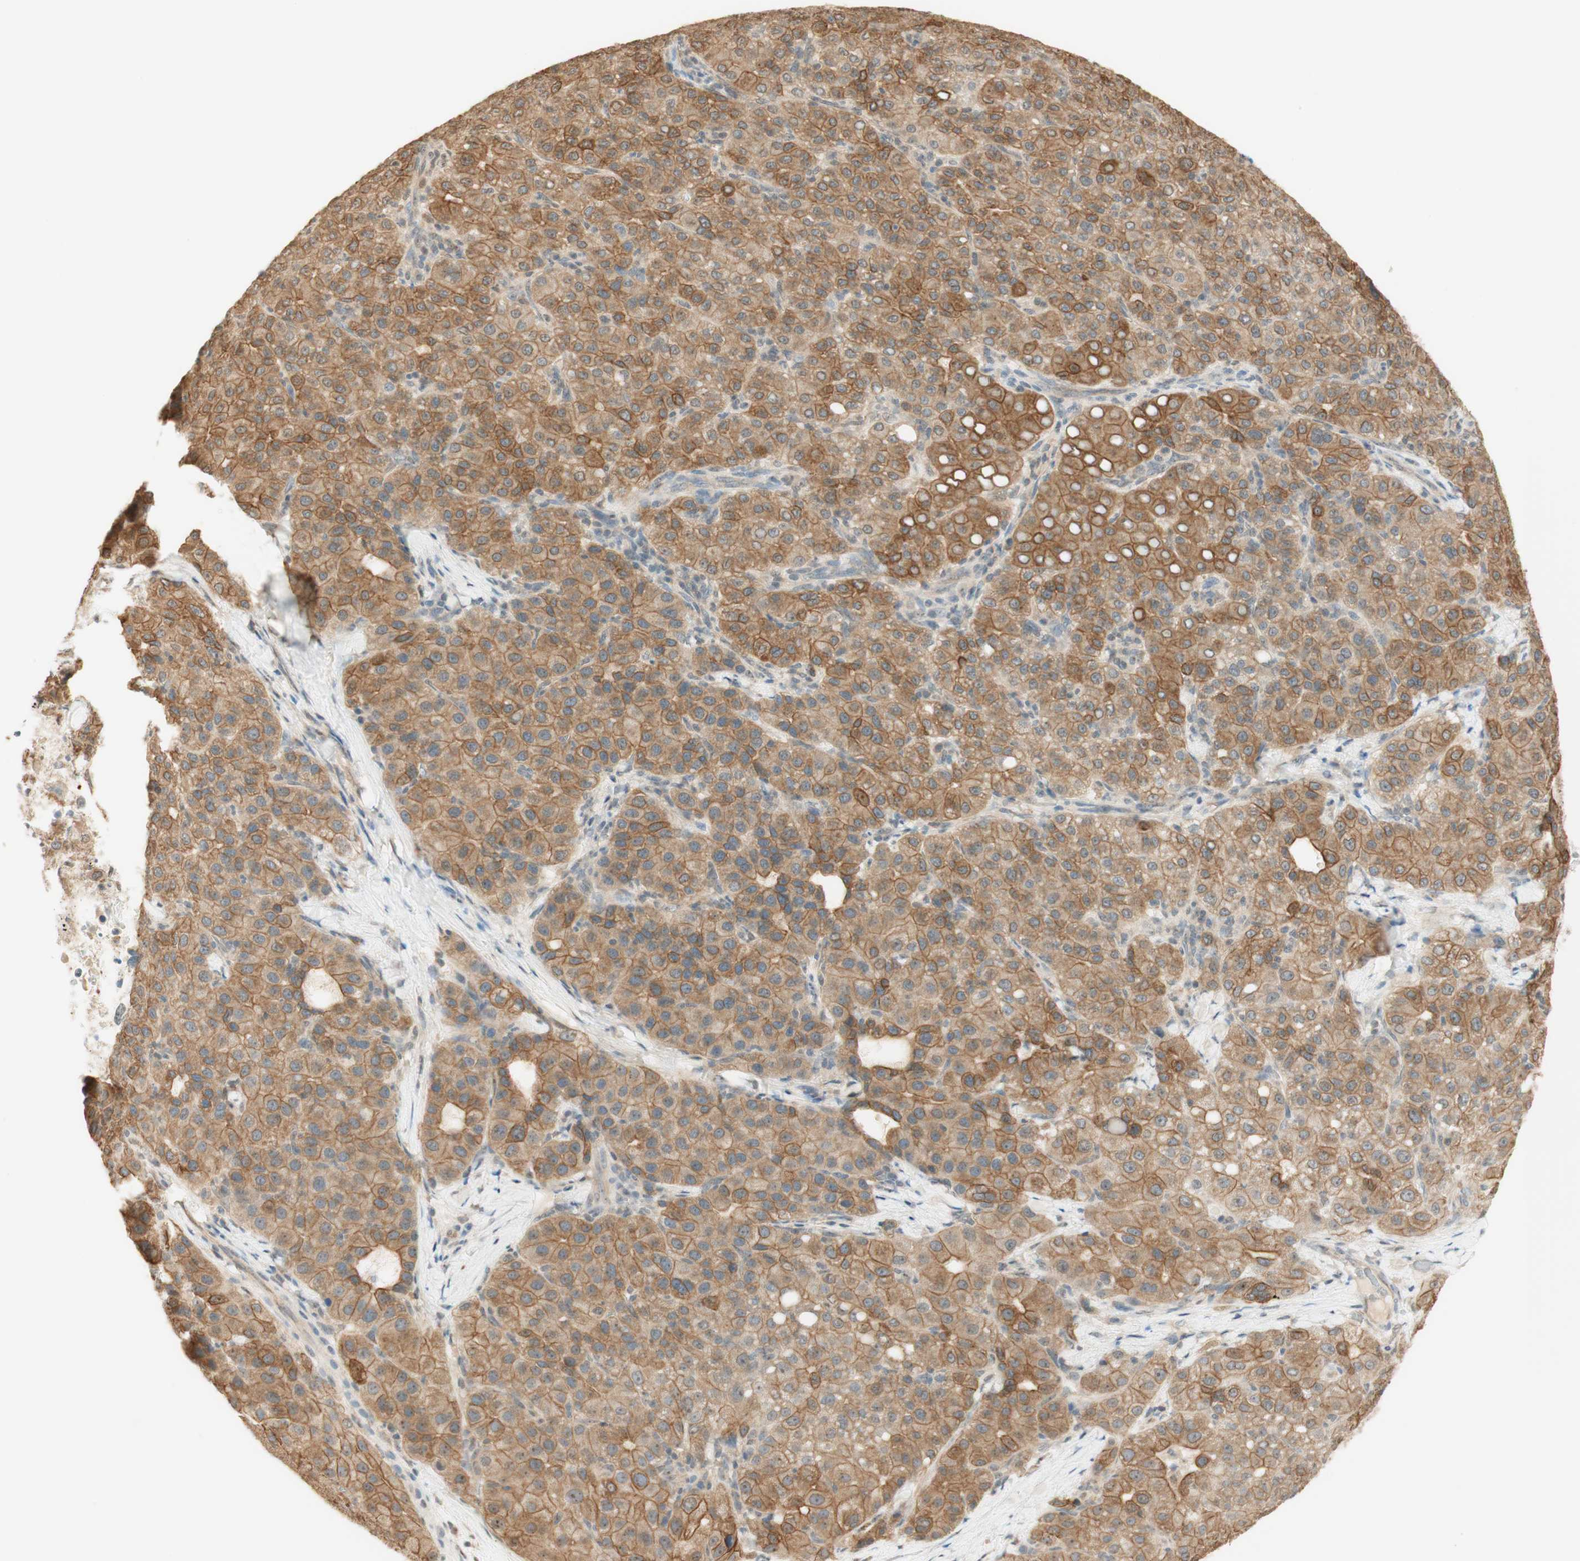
{"staining": {"intensity": "moderate", "quantity": ">75%", "location": "cytoplasmic/membranous"}, "tissue": "liver cancer", "cell_type": "Tumor cells", "image_type": "cancer", "snomed": [{"axis": "morphology", "description": "Carcinoma, Hepatocellular, NOS"}, {"axis": "topography", "description": "Liver"}], "caption": "DAB (3,3'-diaminobenzidine) immunohistochemical staining of liver hepatocellular carcinoma exhibits moderate cytoplasmic/membranous protein expression in about >75% of tumor cells.", "gene": "SPINT2", "patient": {"sex": "male", "age": 65}}